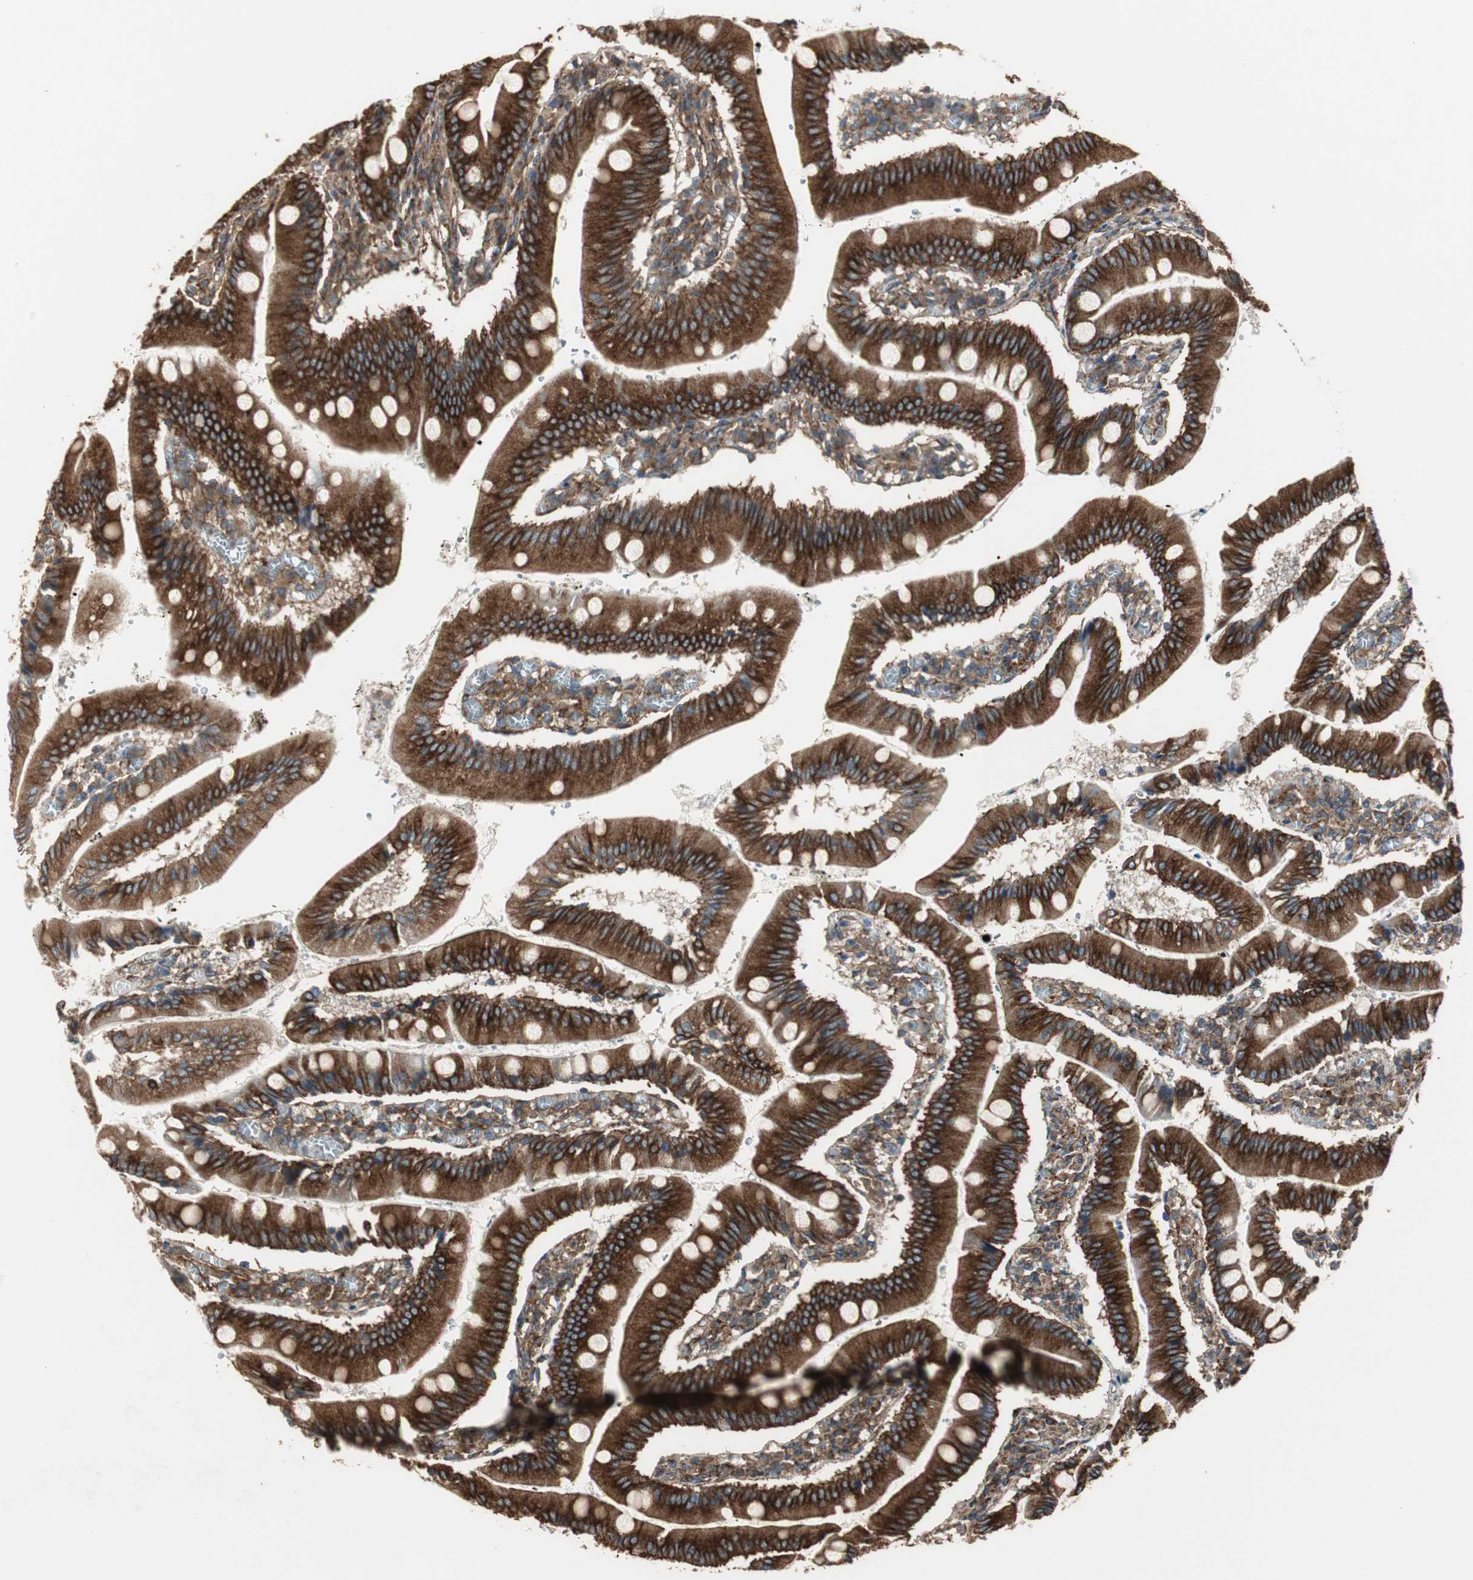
{"staining": {"intensity": "strong", "quantity": ">75%", "location": "cytoplasmic/membranous"}, "tissue": "small intestine", "cell_type": "Glandular cells", "image_type": "normal", "snomed": [{"axis": "morphology", "description": "Normal tissue, NOS"}, {"axis": "topography", "description": "Small intestine"}], "caption": "Small intestine stained with IHC reveals strong cytoplasmic/membranous staining in about >75% of glandular cells. (DAB = brown stain, brightfield microscopy at high magnification).", "gene": "H6PD", "patient": {"sex": "male", "age": 71}}